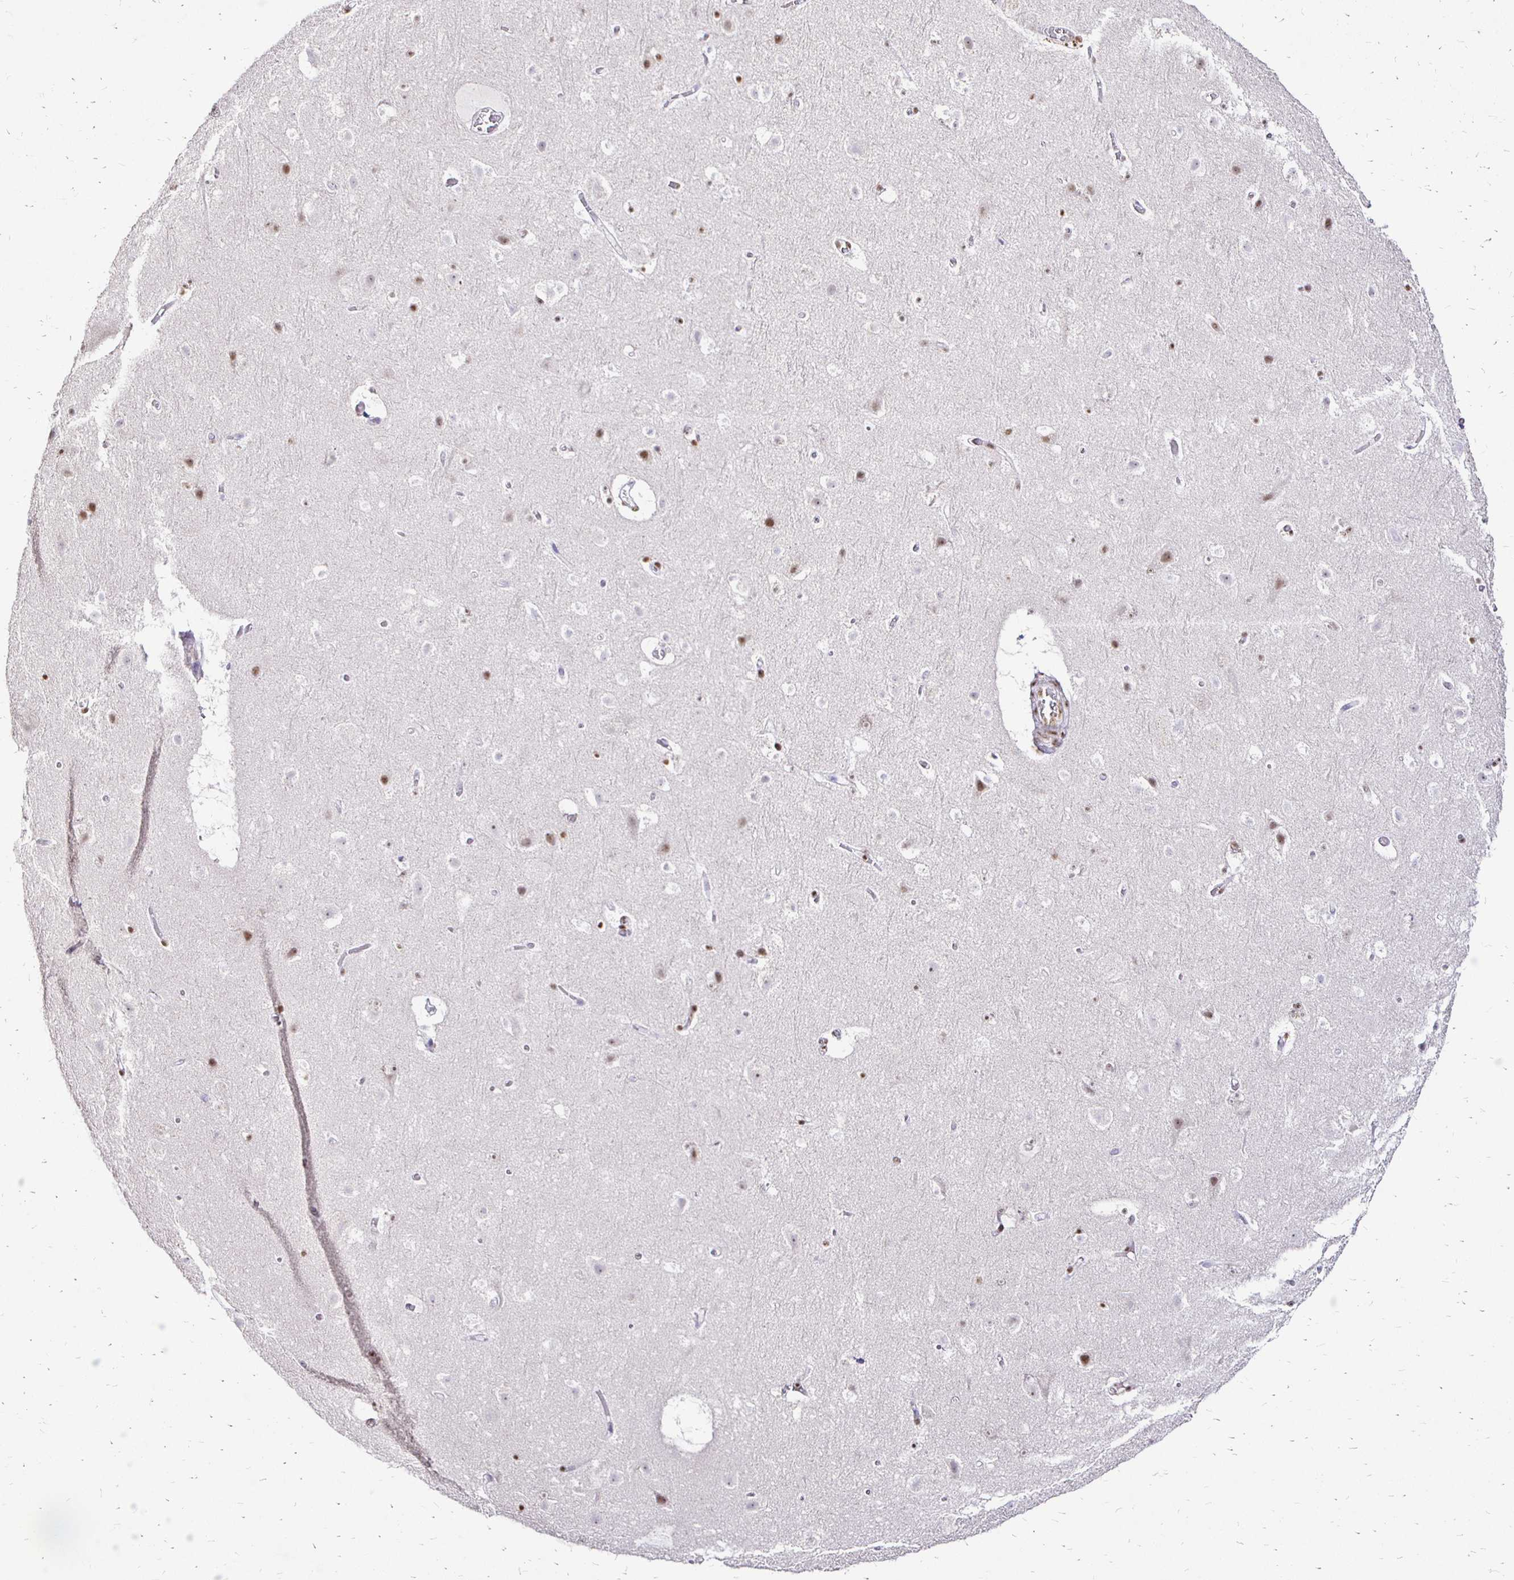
{"staining": {"intensity": "weak", "quantity": "<25%", "location": "nuclear"}, "tissue": "cerebral cortex", "cell_type": "Endothelial cells", "image_type": "normal", "snomed": [{"axis": "morphology", "description": "Normal tissue, NOS"}, {"axis": "topography", "description": "Cerebral cortex"}], "caption": "An immunohistochemistry (IHC) photomicrograph of normal cerebral cortex is shown. There is no staining in endothelial cells of cerebral cortex. (Brightfield microscopy of DAB (3,3'-diaminobenzidine) IHC at high magnification).", "gene": "SIN3A", "patient": {"sex": "female", "age": 42}}